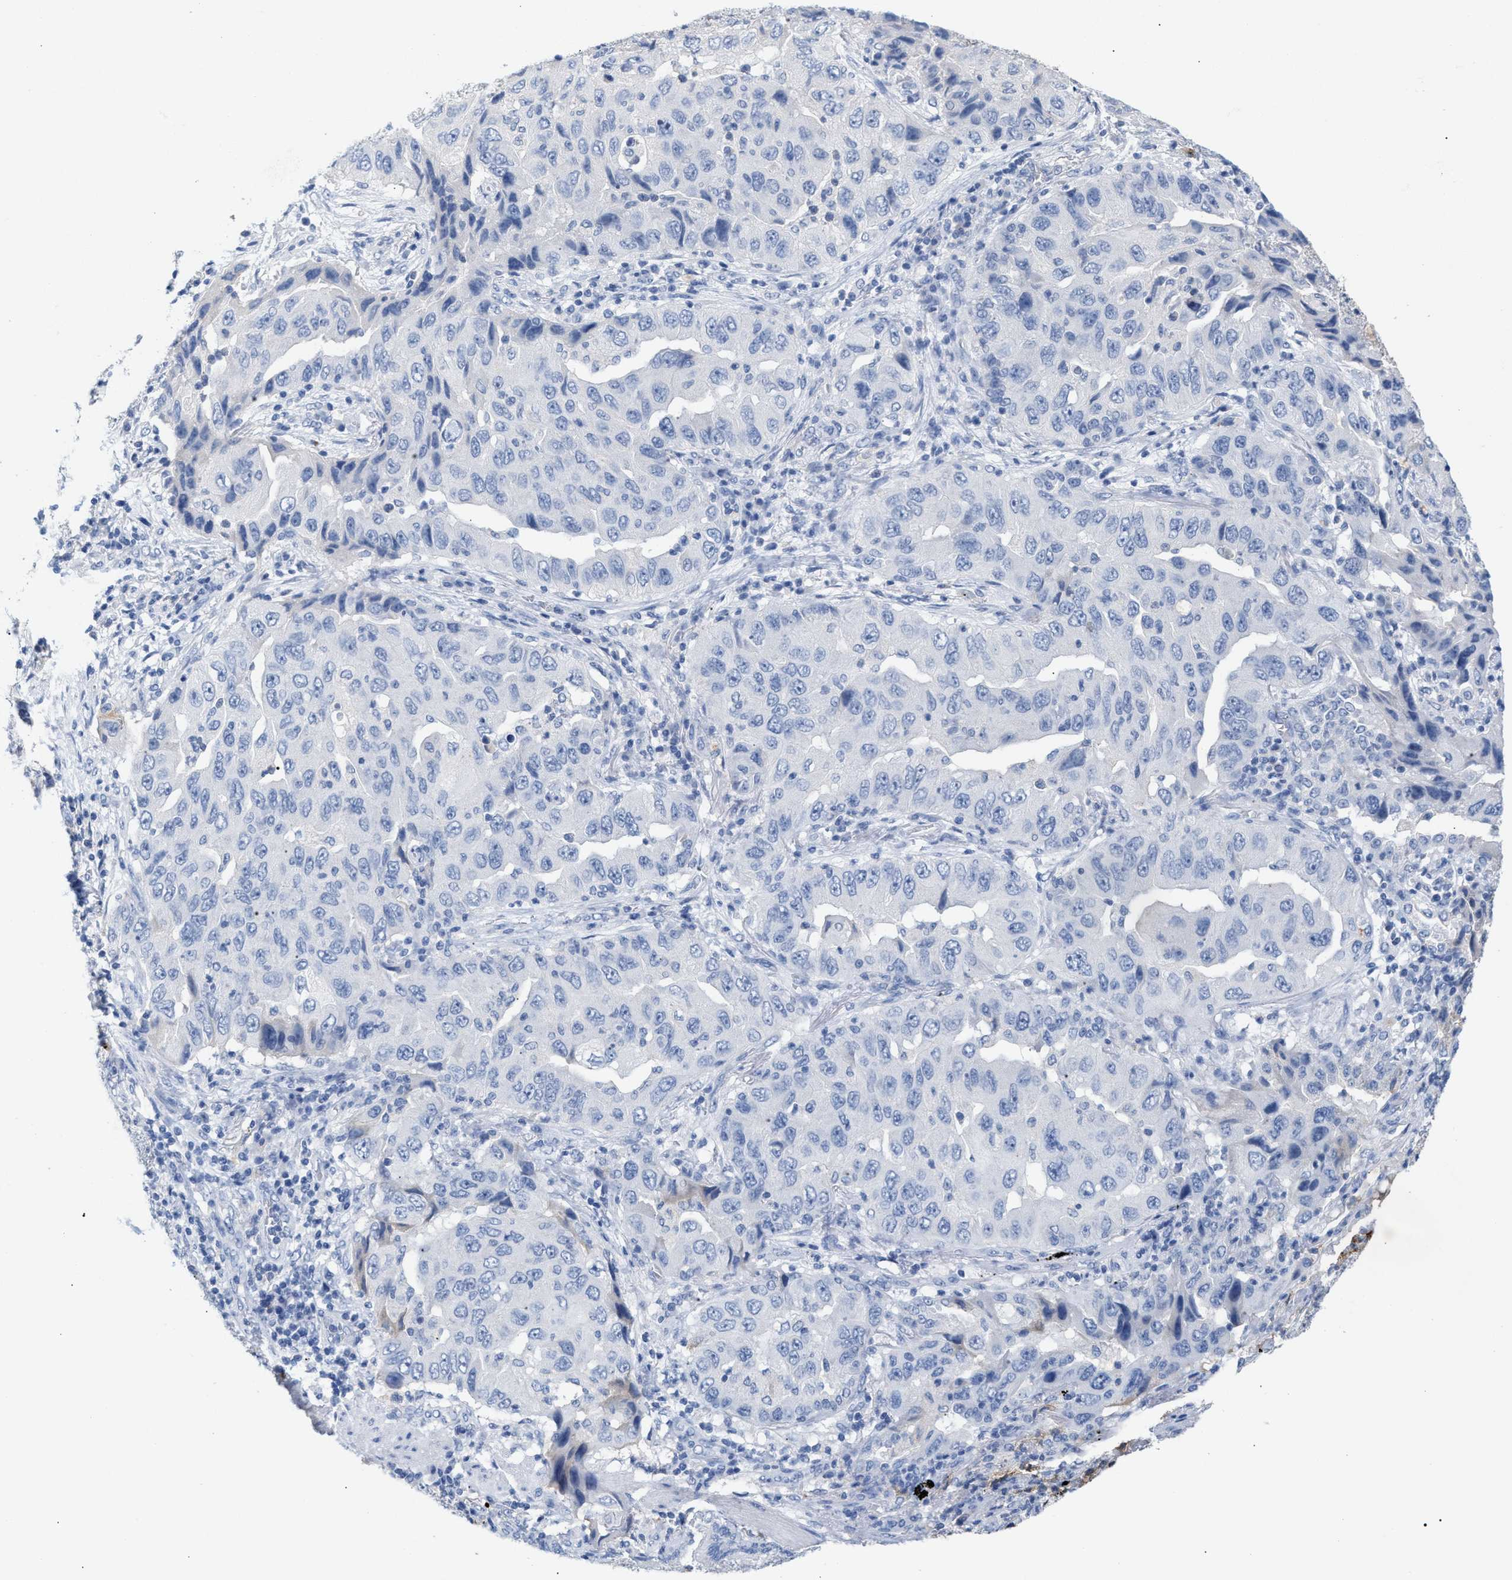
{"staining": {"intensity": "negative", "quantity": "none", "location": "none"}, "tissue": "lung cancer", "cell_type": "Tumor cells", "image_type": "cancer", "snomed": [{"axis": "morphology", "description": "Adenocarcinoma, NOS"}, {"axis": "topography", "description": "Lung"}], "caption": "DAB immunohistochemical staining of lung adenocarcinoma reveals no significant expression in tumor cells.", "gene": "APOH", "patient": {"sex": "female", "age": 65}}